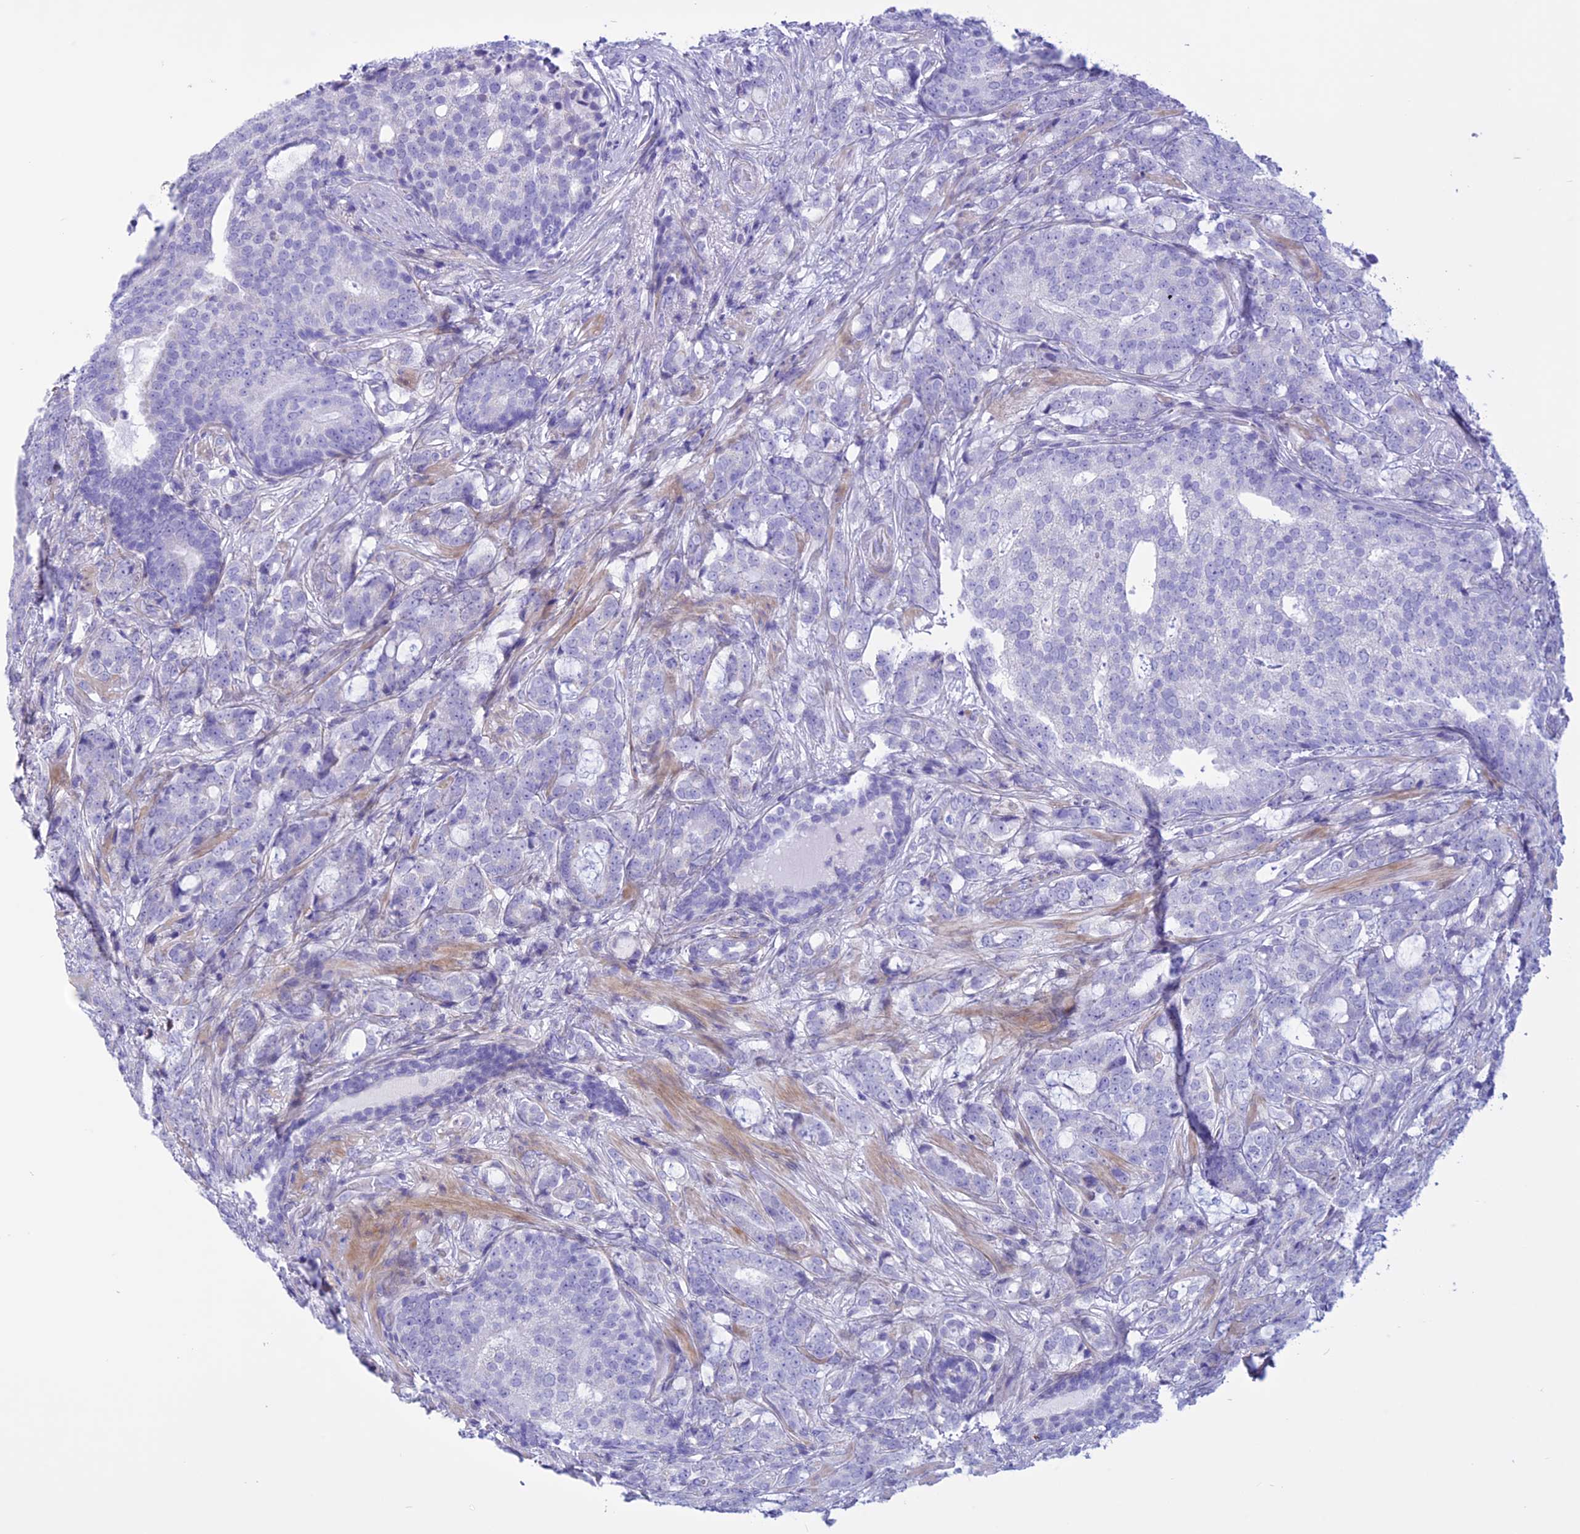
{"staining": {"intensity": "negative", "quantity": "none", "location": "none"}, "tissue": "prostate cancer", "cell_type": "Tumor cells", "image_type": "cancer", "snomed": [{"axis": "morphology", "description": "Adenocarcinoma, High grade"}, {"axis": "topography", "description": "Prostate"}], "caption": "High power microscopy micrograph of an immunohistochemistry image of adenocarcinoma (high-grade) (prostate), revealing no significant expression in tumor cells.", "gene": "SPHKAP", "patient": {"sex": "male", "age": 67}}